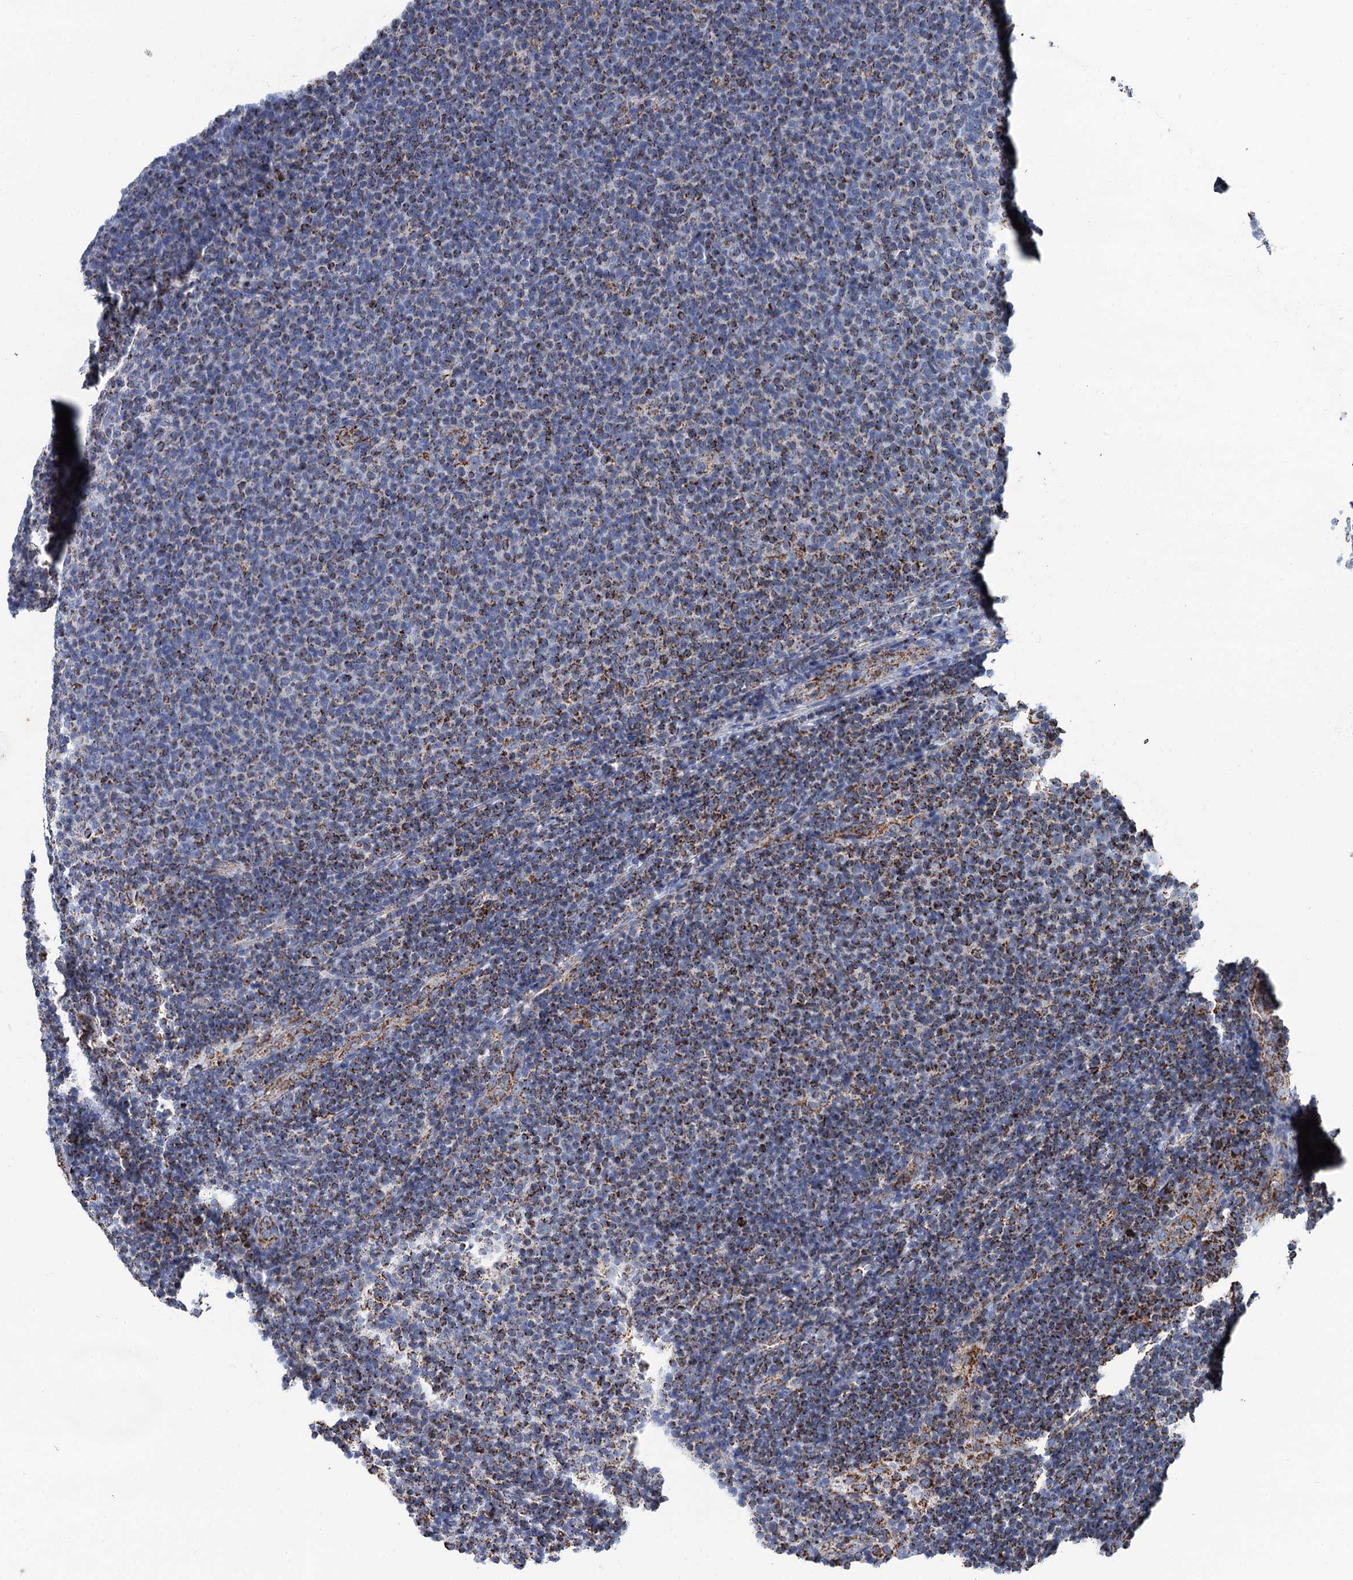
{"staining": {"intensity": "moderate", "quantity": "<25%", "location": "cytoplasmic/membranous"}, "tissue": "lymphoma", "cell_type": "Tumor cells", "image_type": "cancer", "snomed": [{"axis": "morphology", "description": "Malignant lymphoma, non-Hodgkin's type, Low grade"}, {"axis": "topography", "description": "Lymph node"}], "caption": "Approximately <25% of tumor cells in human lymphoma display moderate cytoplasmic/membranous protein staining as visualized by brown immunohistochemical staining.", "gene": "IVD", "patient": {"sex": "male", "age": 66}}